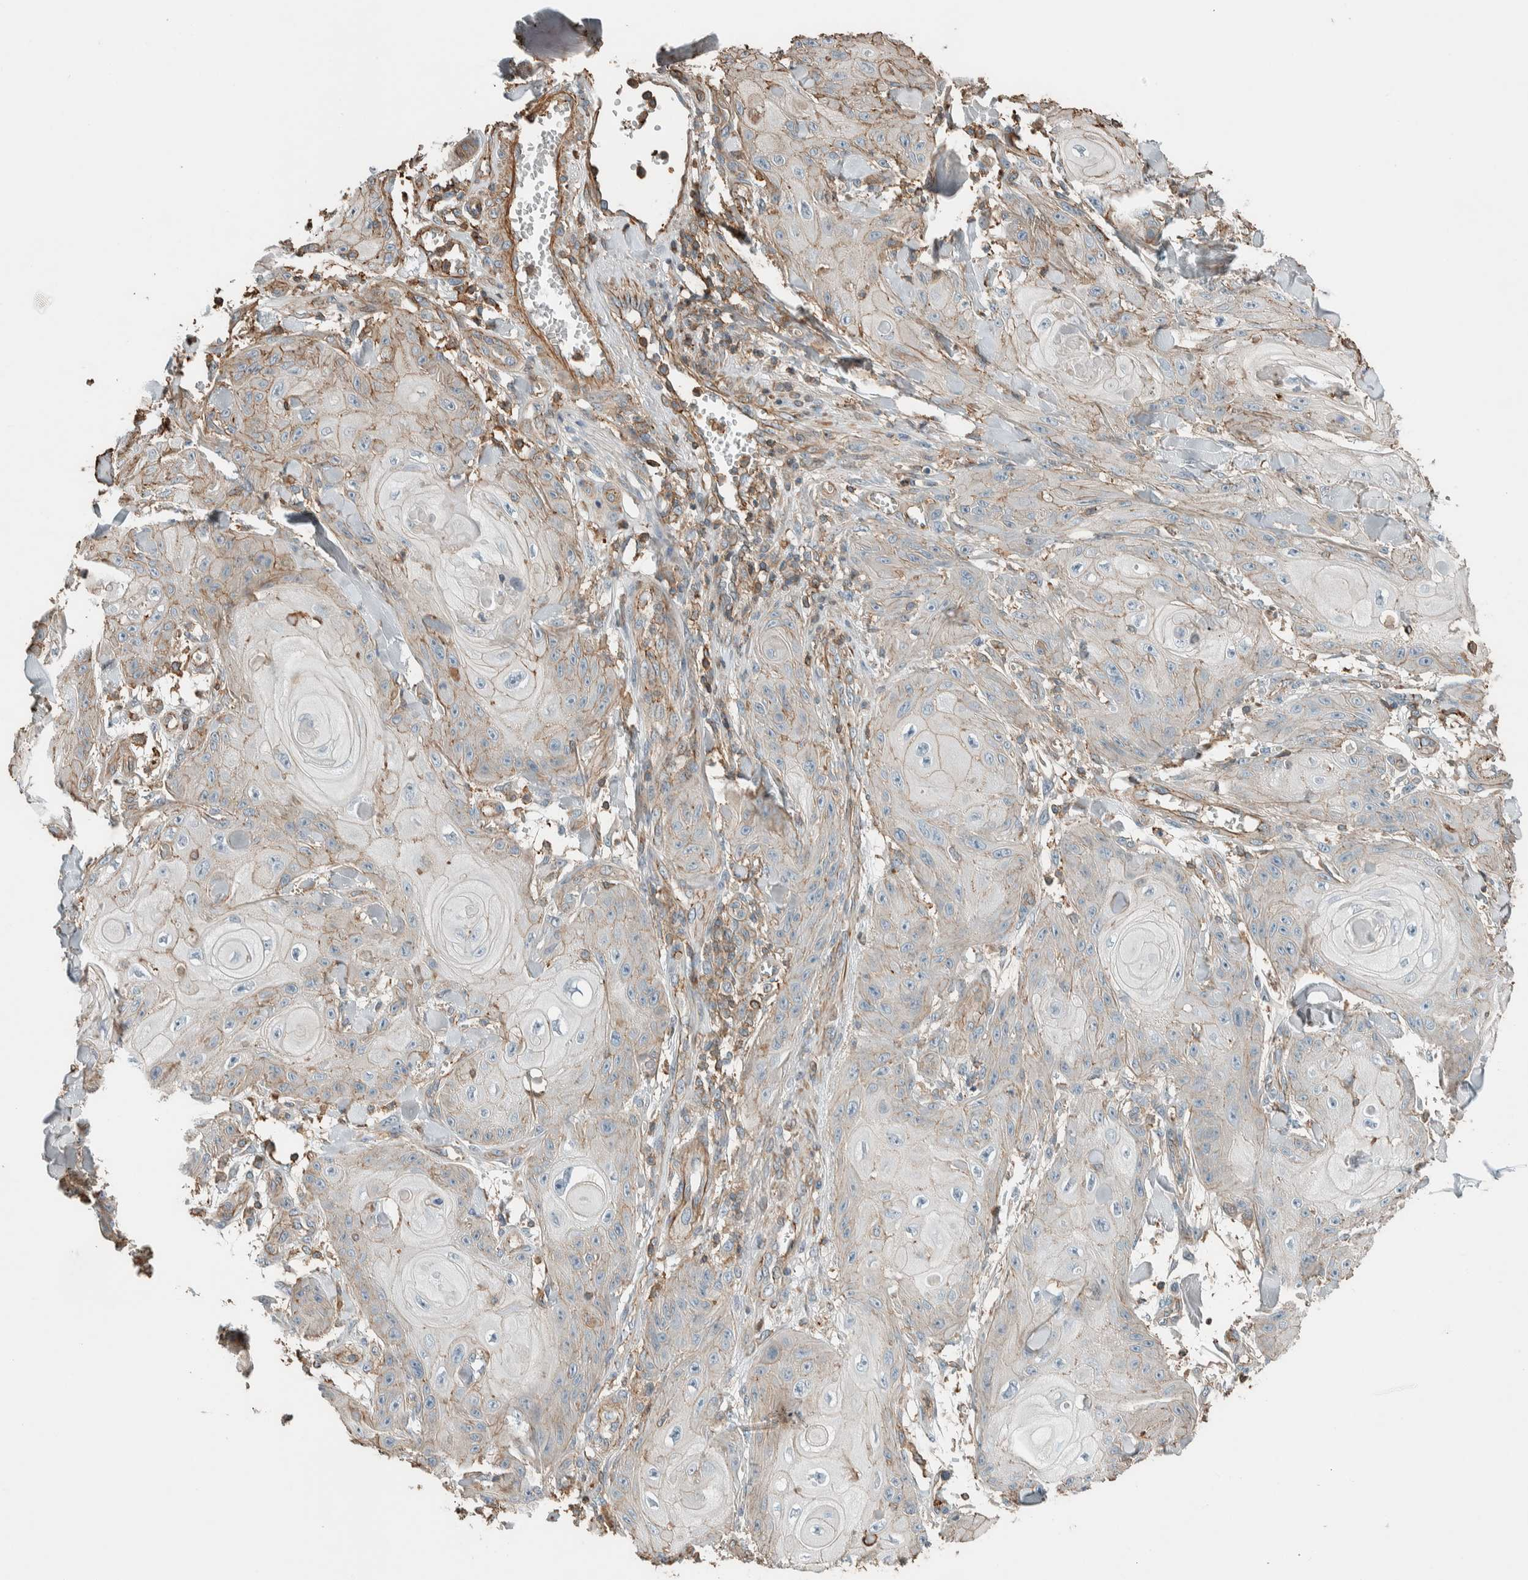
{"staining": {"intensity": "weak", "quantity": "<25%", "location": "cytoplasmic/membranous"}, "tissue": "skin cancer", "cell_type": "Tumor cells", "image_type": "cancer", "snomed": [{"axis": "morphology", "description": "Squamous cell carcinoma, NOS"}, {"axis": "topography", "description": "Skin"}], "caption": "DAB (3,3'-diaminobenzidine) immunohistochemical staining of human skin squamous cell carcinoma demonstrates no significant expression in tumor cells.", "gene": "CTBP2", "patient": {"sex": "male", "age": 74}}